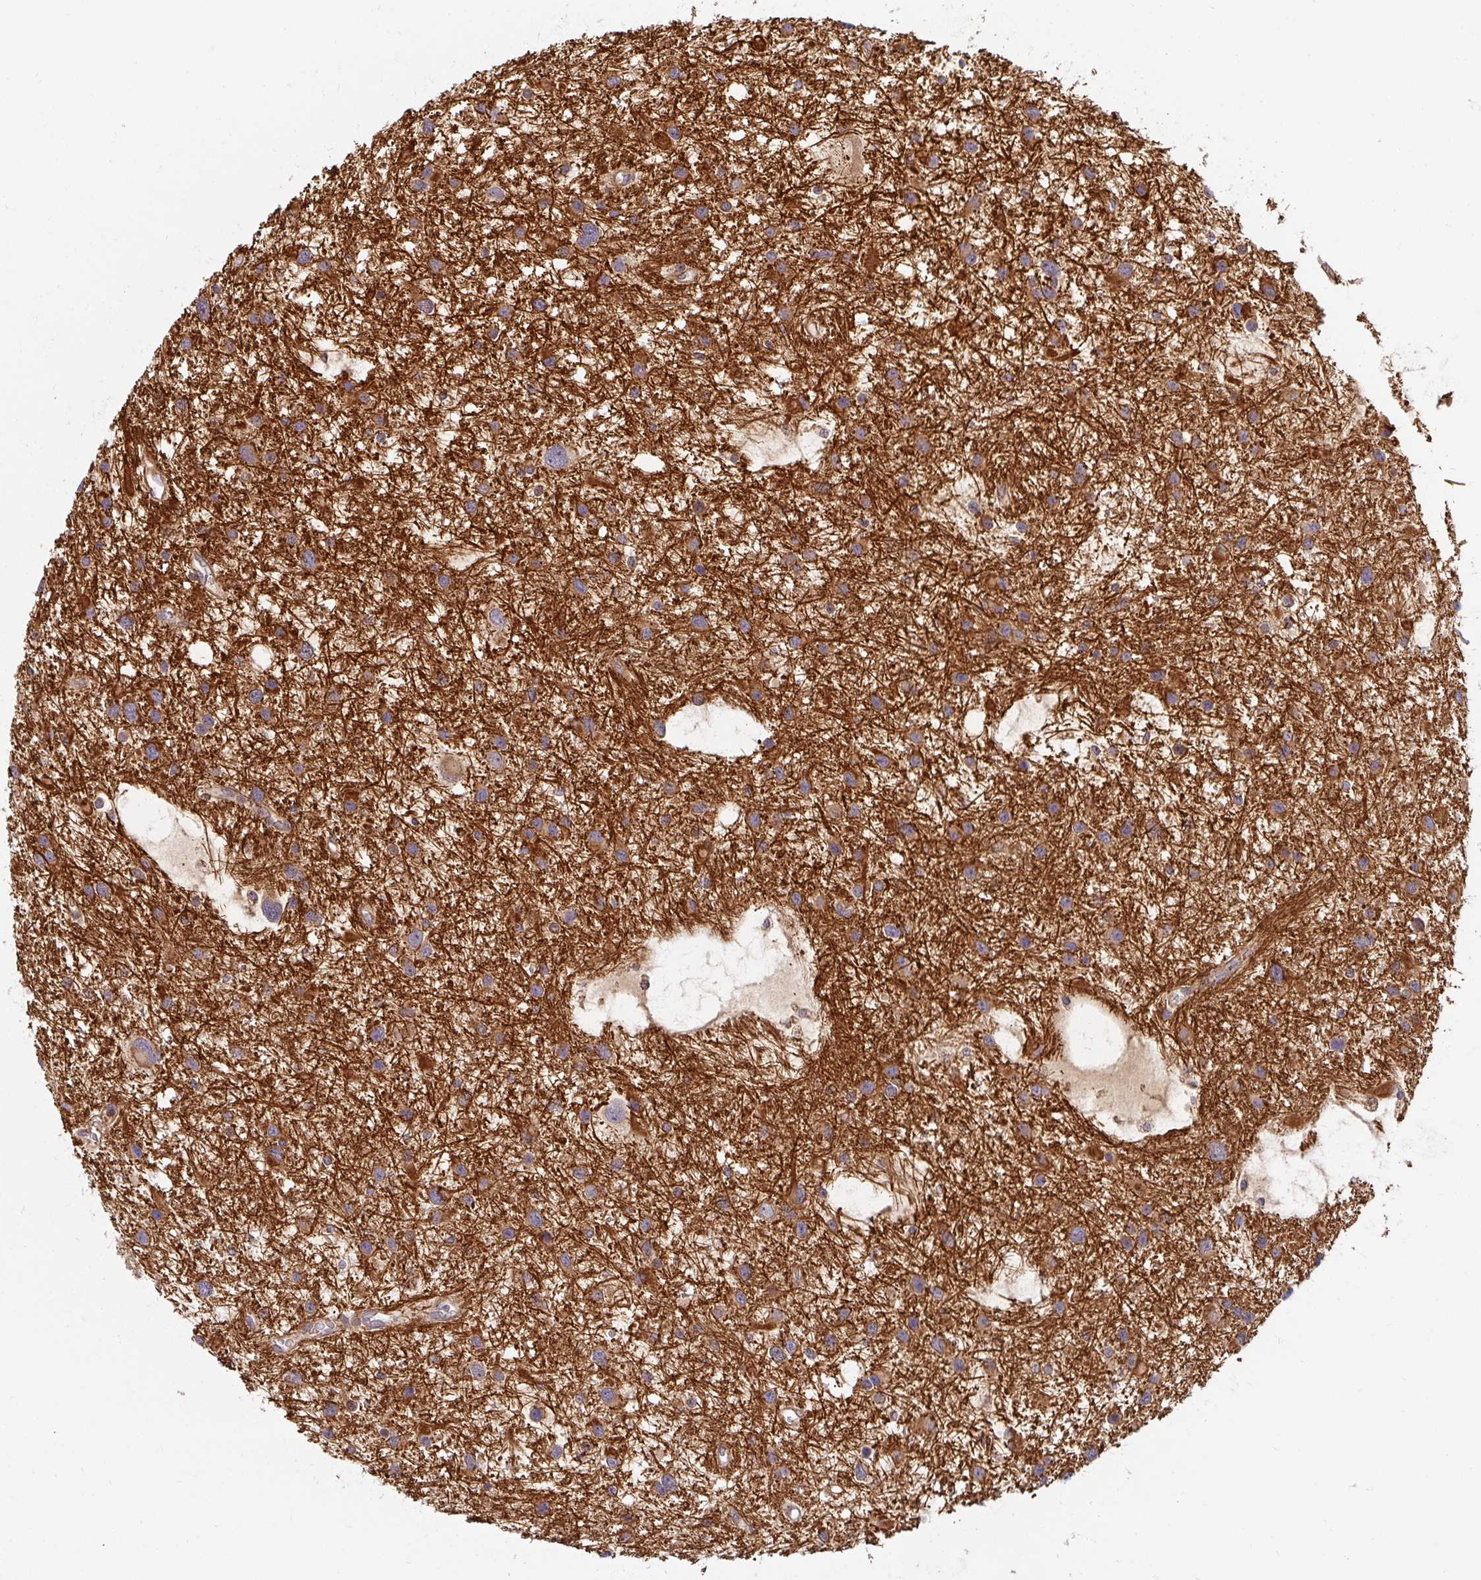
{"staining": {"intensity": "moderate", "quantity": ">75%", "location": "cytoplasmic/membranous"}, "tissue": "glioma", "cell_type": "Tumor cells", "image_type": "cancer", "snomed": [{"axis": "morphology", "description": "Glioma, malignant, Low grade"}, {"axis": "topography", "description": "Brain"}], "caption": "IHC (DAB) staining of glioma shows moderate cytoplasmic/membranous protein positivity in about >75% of tumor cells.", "gene": "BTF3", "patient": {"sex": "female", "age": 32}}